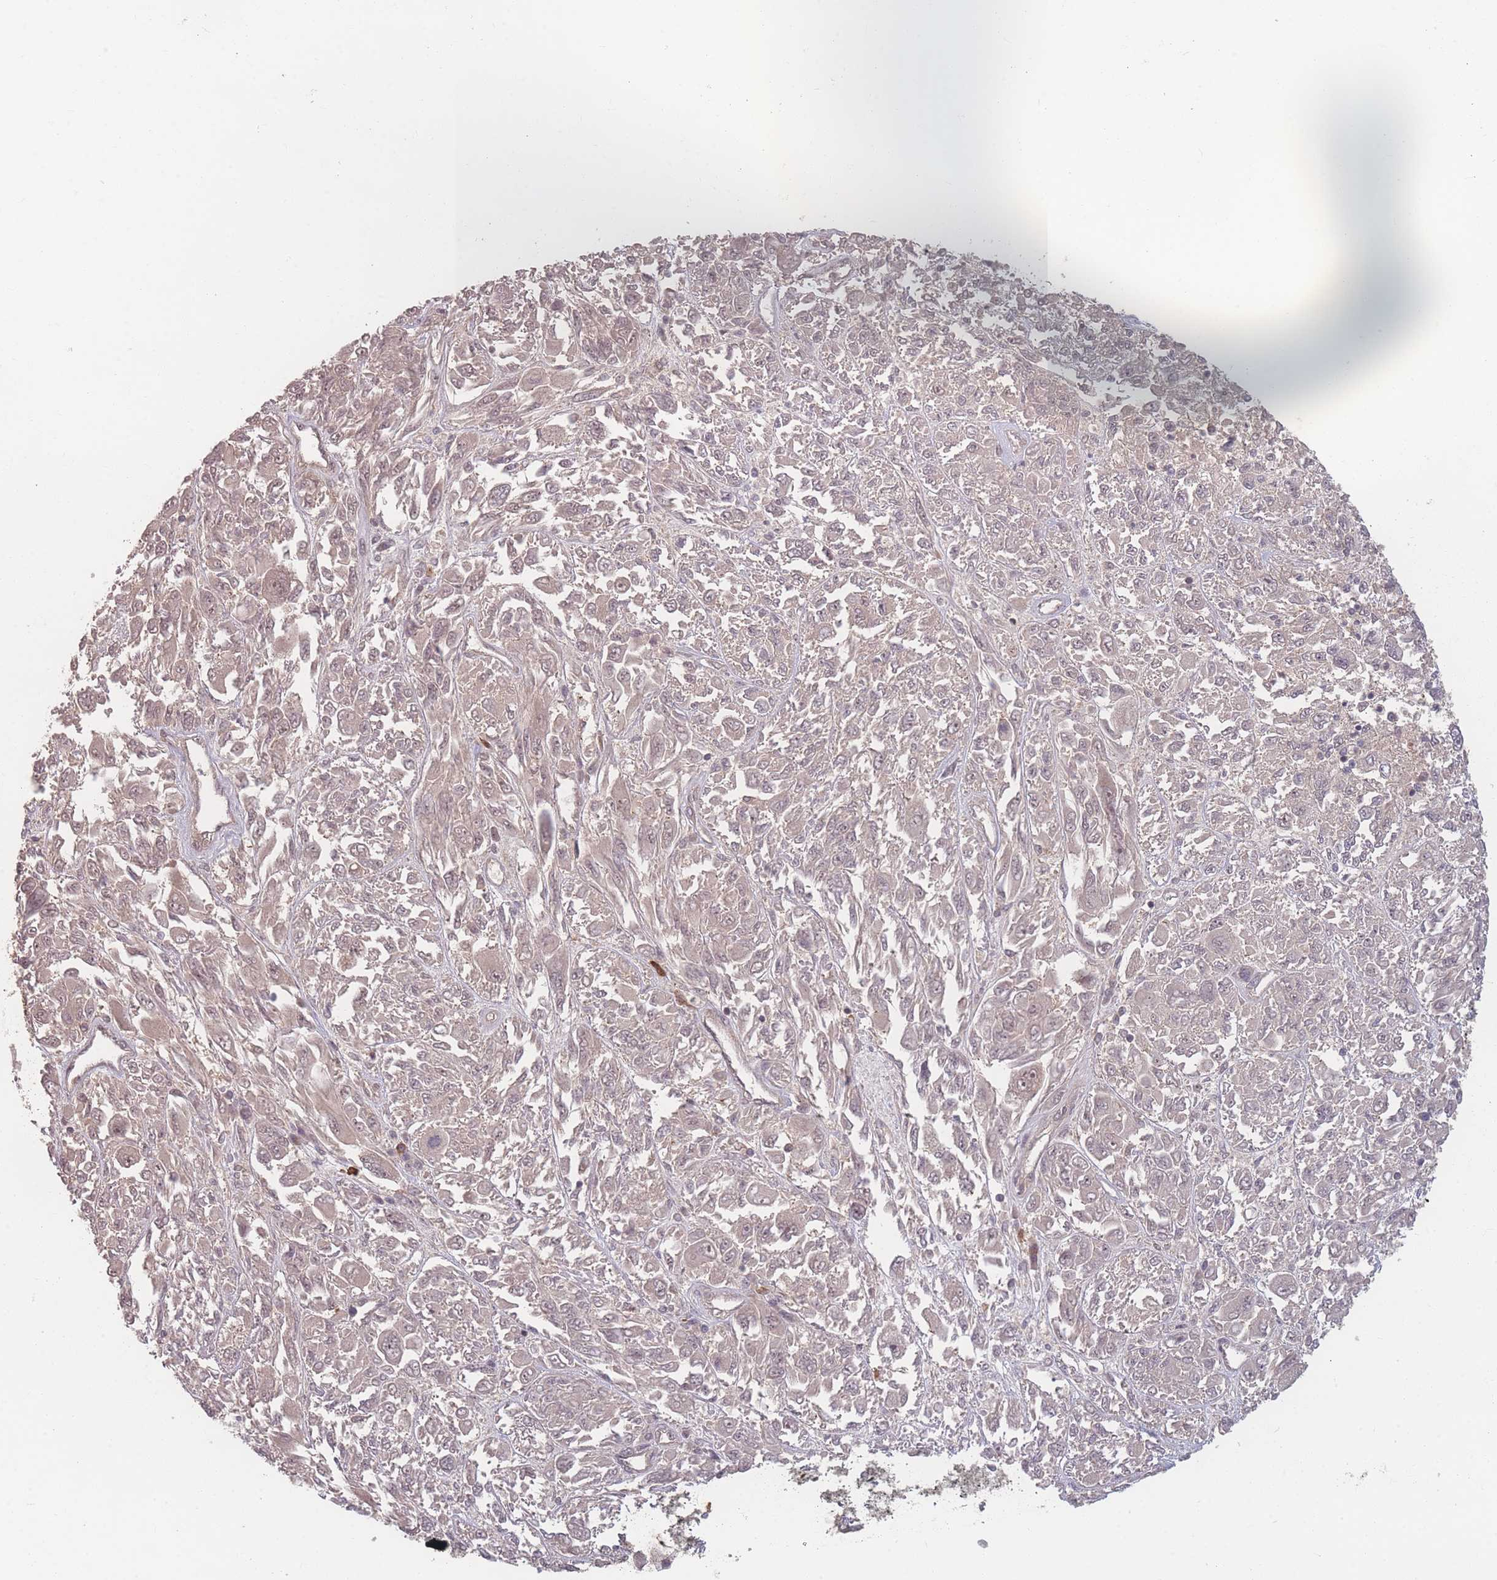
{"staining": {"intensity": "negative", "quantity": "none", "location": "none"}, "tissue": "melanoma", "cell_type": "Tumor cells", "image_type": "cancer", "snomed": [{"axis": "morphology", "description": "Malignant melanoma, NOS"}, {"axis": "topography", "description": "Skin"}], "caption": "This is a histopathology image of immunohistochemistry staining of malignant melanoma, which shows no expression in tumor cells.", "gene": "HAGH", "patient": {"sex": "female", "age": 91}}